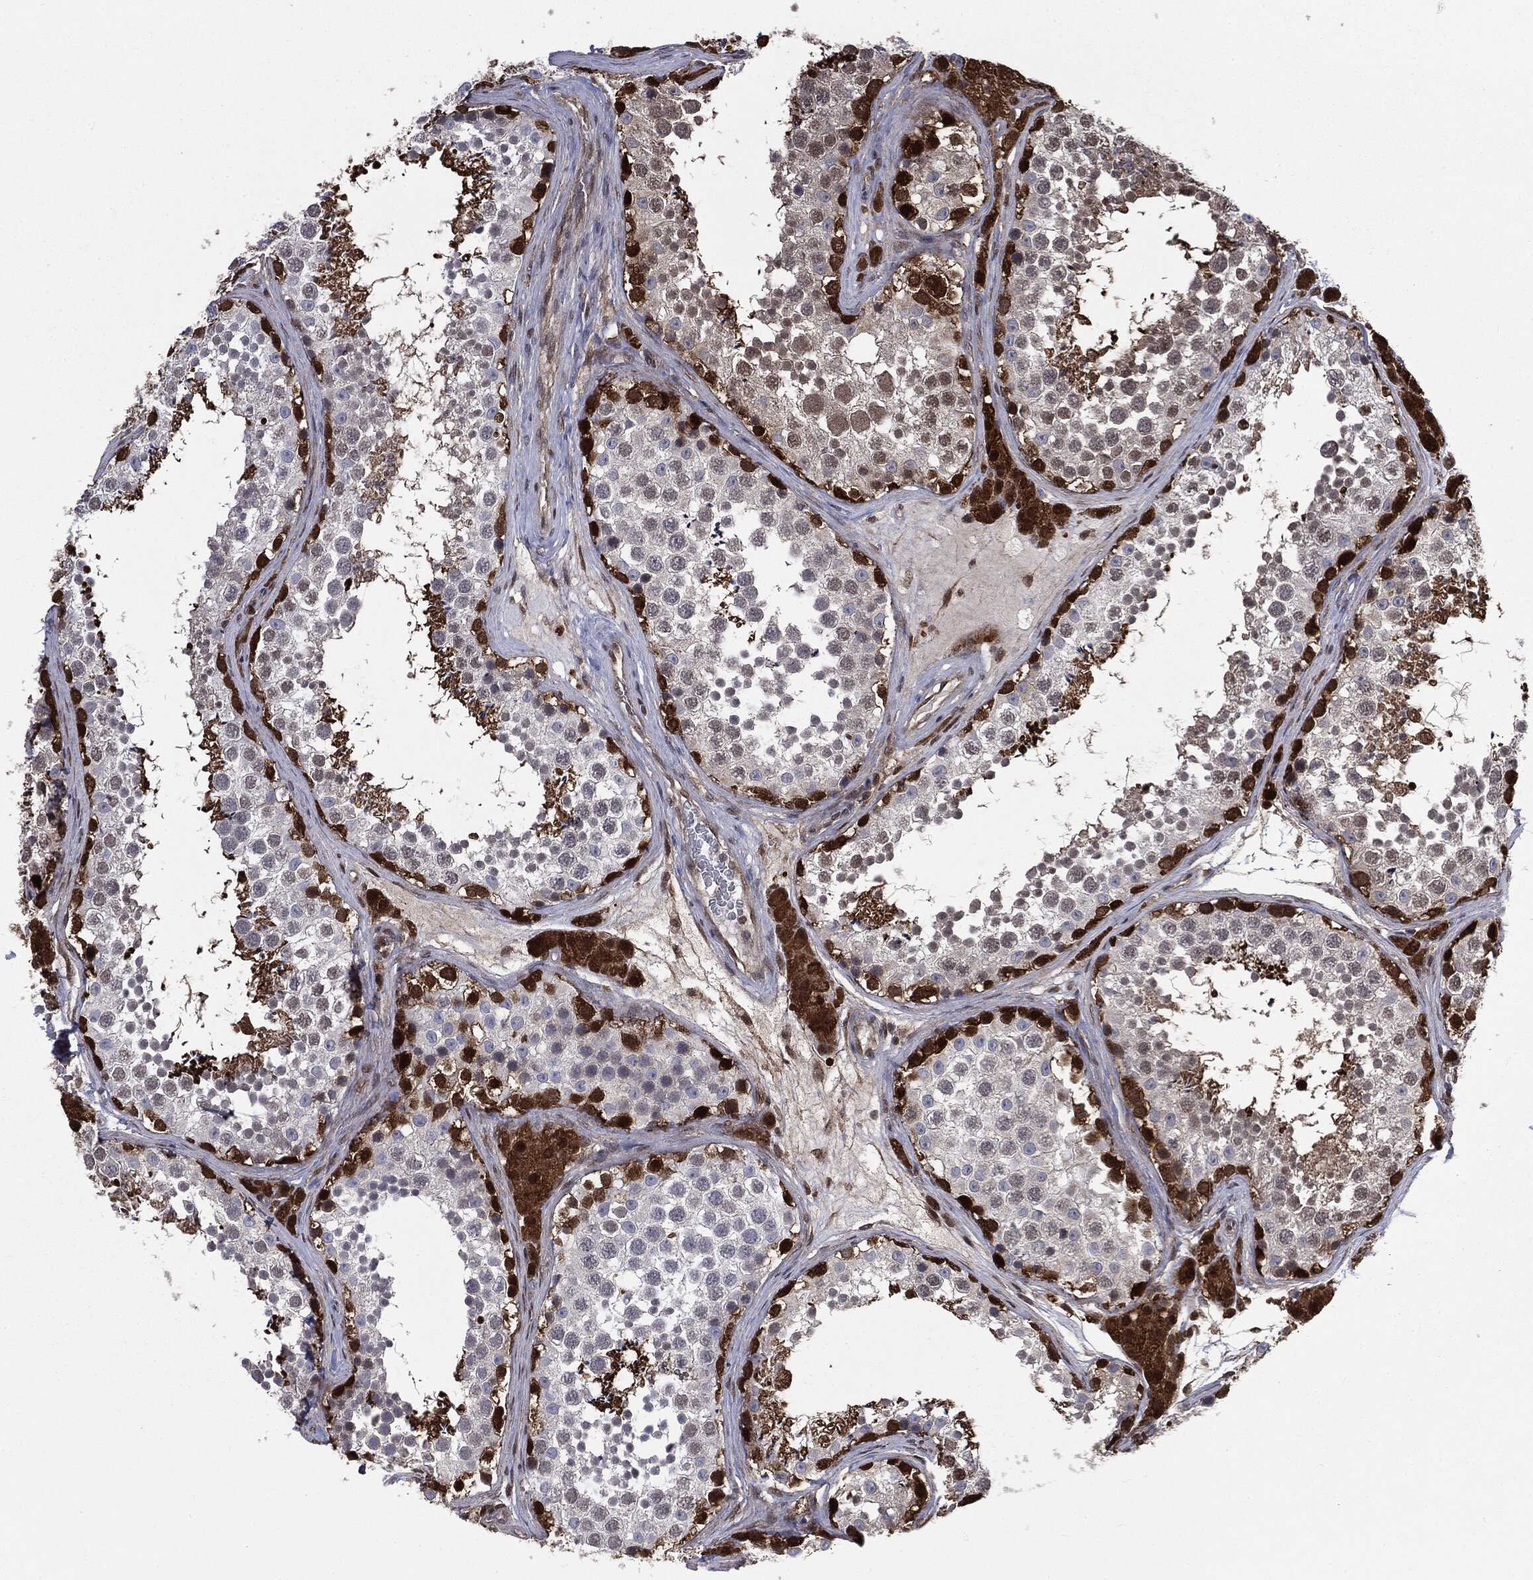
{"staining": {"intensity": "strong", "quantity": "<25%", "location": "cytoplasmic/membranous,nuclear"}, "tissue": "testis", "cell_type": "Cells in seminiferous ducts", "image_type": "normal", "snomed": [{"axis": "morphology", "description": "Normal tissue, NOS"}, {"axis": "topography", "description": "Testis"}], "caption": "Immunohistochemical staining of benign human testis displays strong cytoplasmic/membranous,nuclear protein expression in about <25% of cells in seminiferous ducts.", "gene": "GPI", "patient": {"sex": "male", "age": 41}}